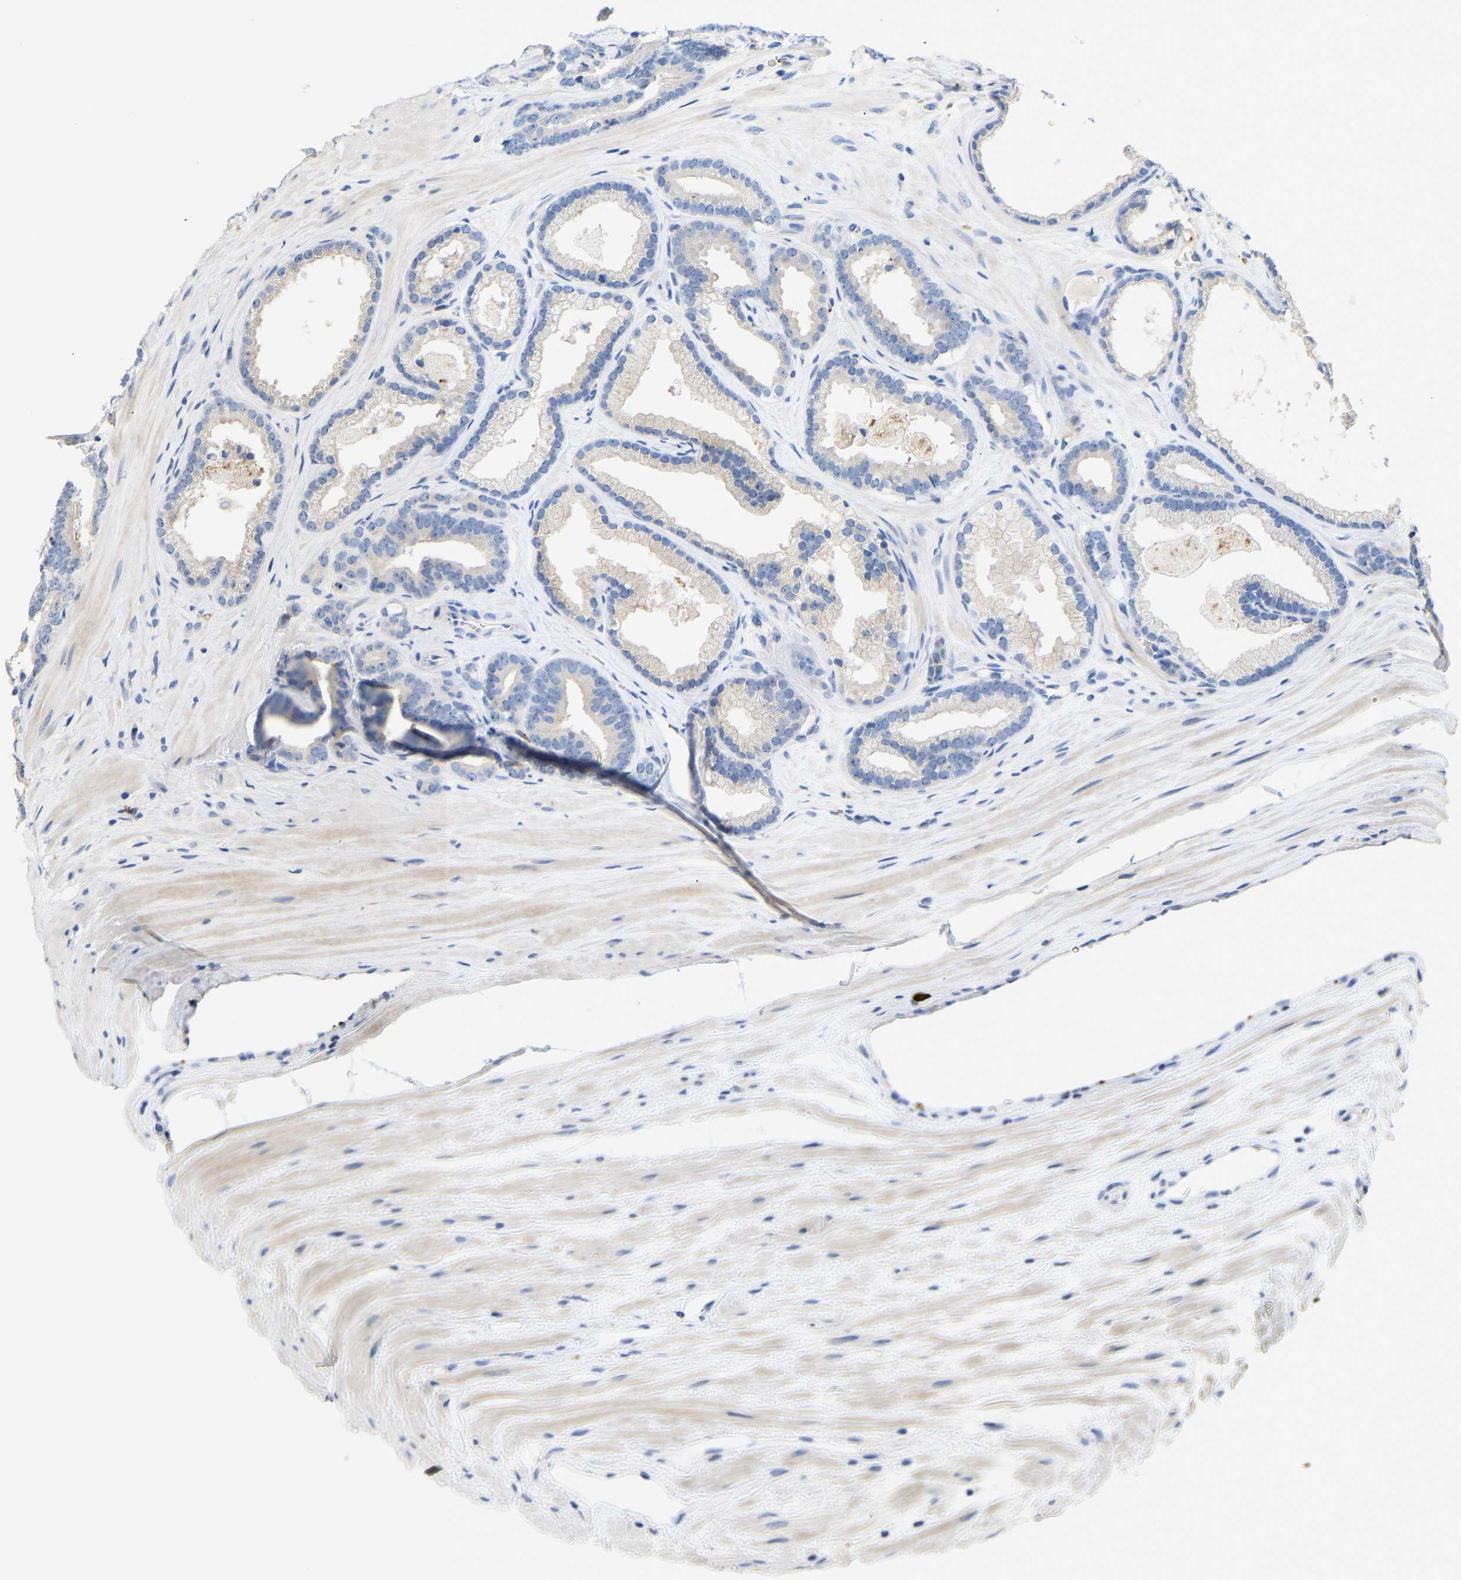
{"staining": {"intensity": "negative", "quantity": "none", "location": "none"}, "tissue": "prostate cancer", "cell_type": "Tumor cells", "image_type": "cancer", "snomed": [{"axis": "morphology", "description": "Adenocarcinoma, High grade"}, {"axis": "topography", "description": "Prostate"}], "caption": "Prostate cancer (high-grade adenocarcinoma) was stained to show a protein in brown. There is no significant positivity in tumor cells. The staining is performed using DAB brown chromogen with nuclei counter-stained in using hematoxylin.", "gene": "FGF18", "patient": {"sex": "male", "age": 60}}